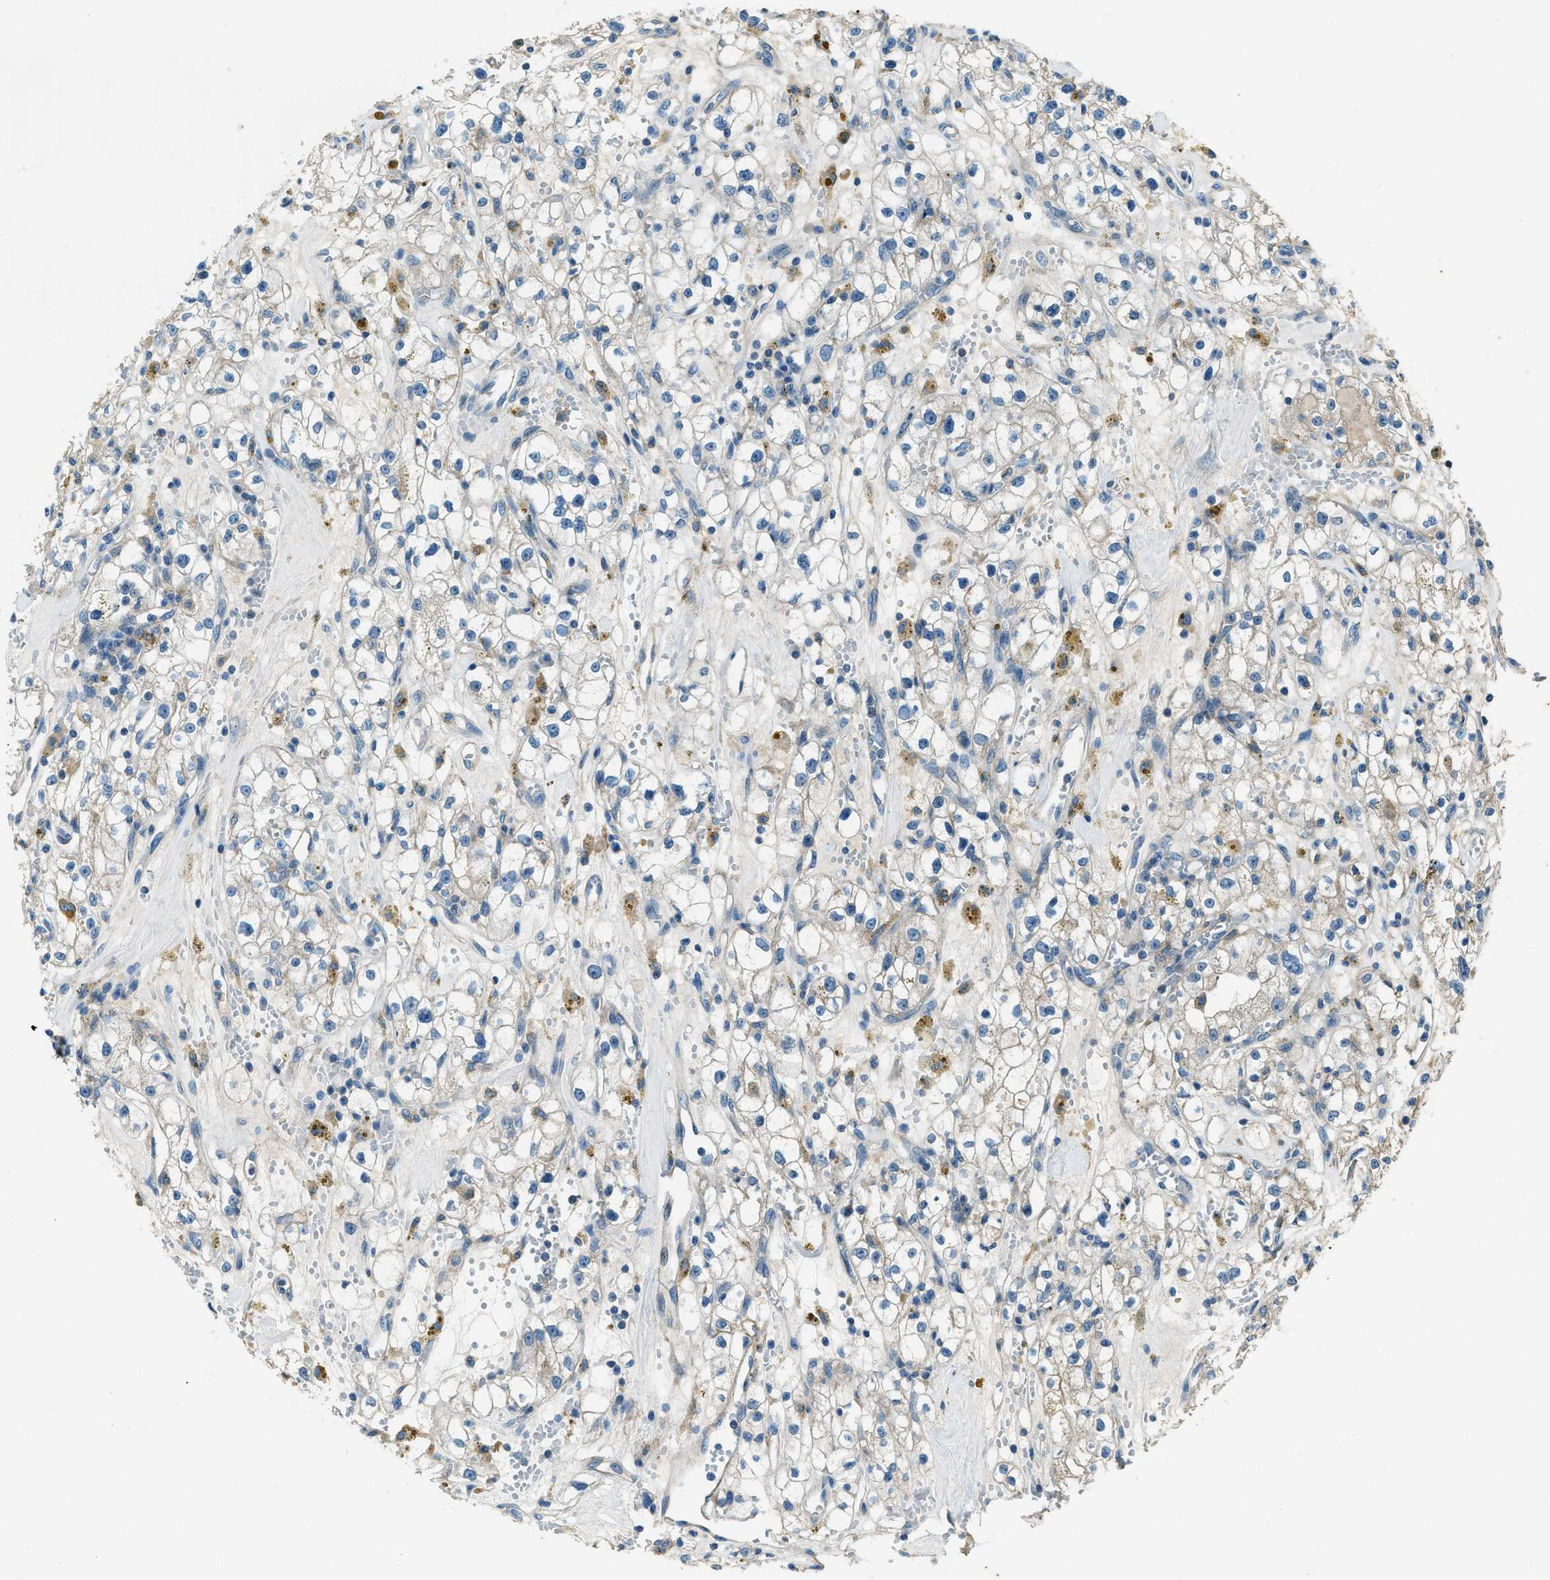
{"staining": {"intensity": "negative", "quantity": "none", "location": "none"}, "tissue": "renal cancer", "cell_type": "Tumor cells", "image_type": "cancer", "snomed": [{"axis": "morphology", "description": "Adenocarcinoma, NOS"}, {"axis": "topography", "description": "Kidney"}], "caption": "Renal adenocarcinoma was stained to show a protein in brown. There is no significant staining in tumor cells.", "gene": "SVIL", "patient": {"sex": "male", "age": 56}}